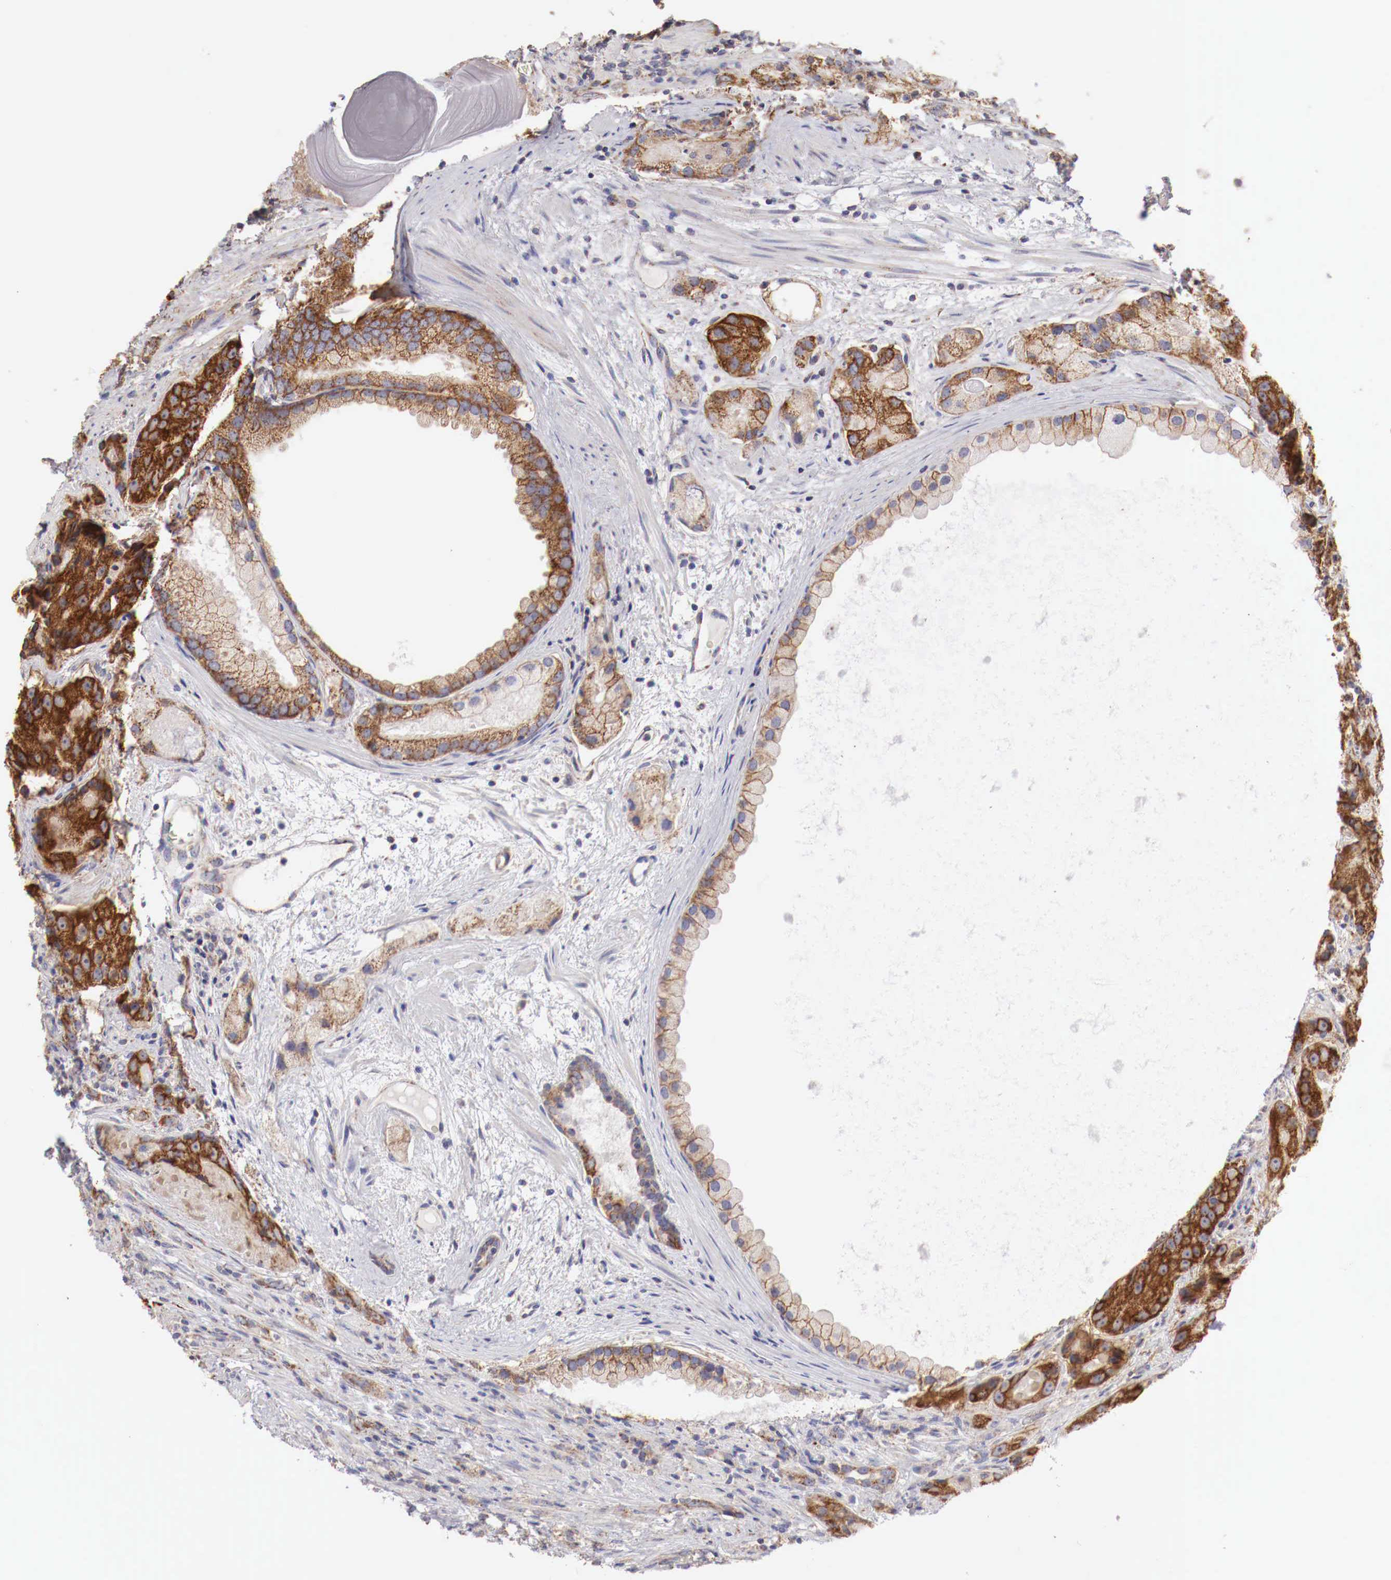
{"staining": {"intensity": "strong", "quantity": ">75%", "location": "cytoplasmic/membranous"}, "tissue": "prostate cancer", "cell_type": "Tumor cells", "image_type": "cancer", "snomed": [{"axis": "morphology", "description": "Adenocarcinoma, Medium grade"}, {"axis": "topography", "description": "Prostate"}], "caption": "Prostate adenocarcinoma (medium-grade) stained with a protein marker displays strong staining in tumor cells.", "gene": "XPNPEP3", "patient": {"sex": "male", "age": 70}}